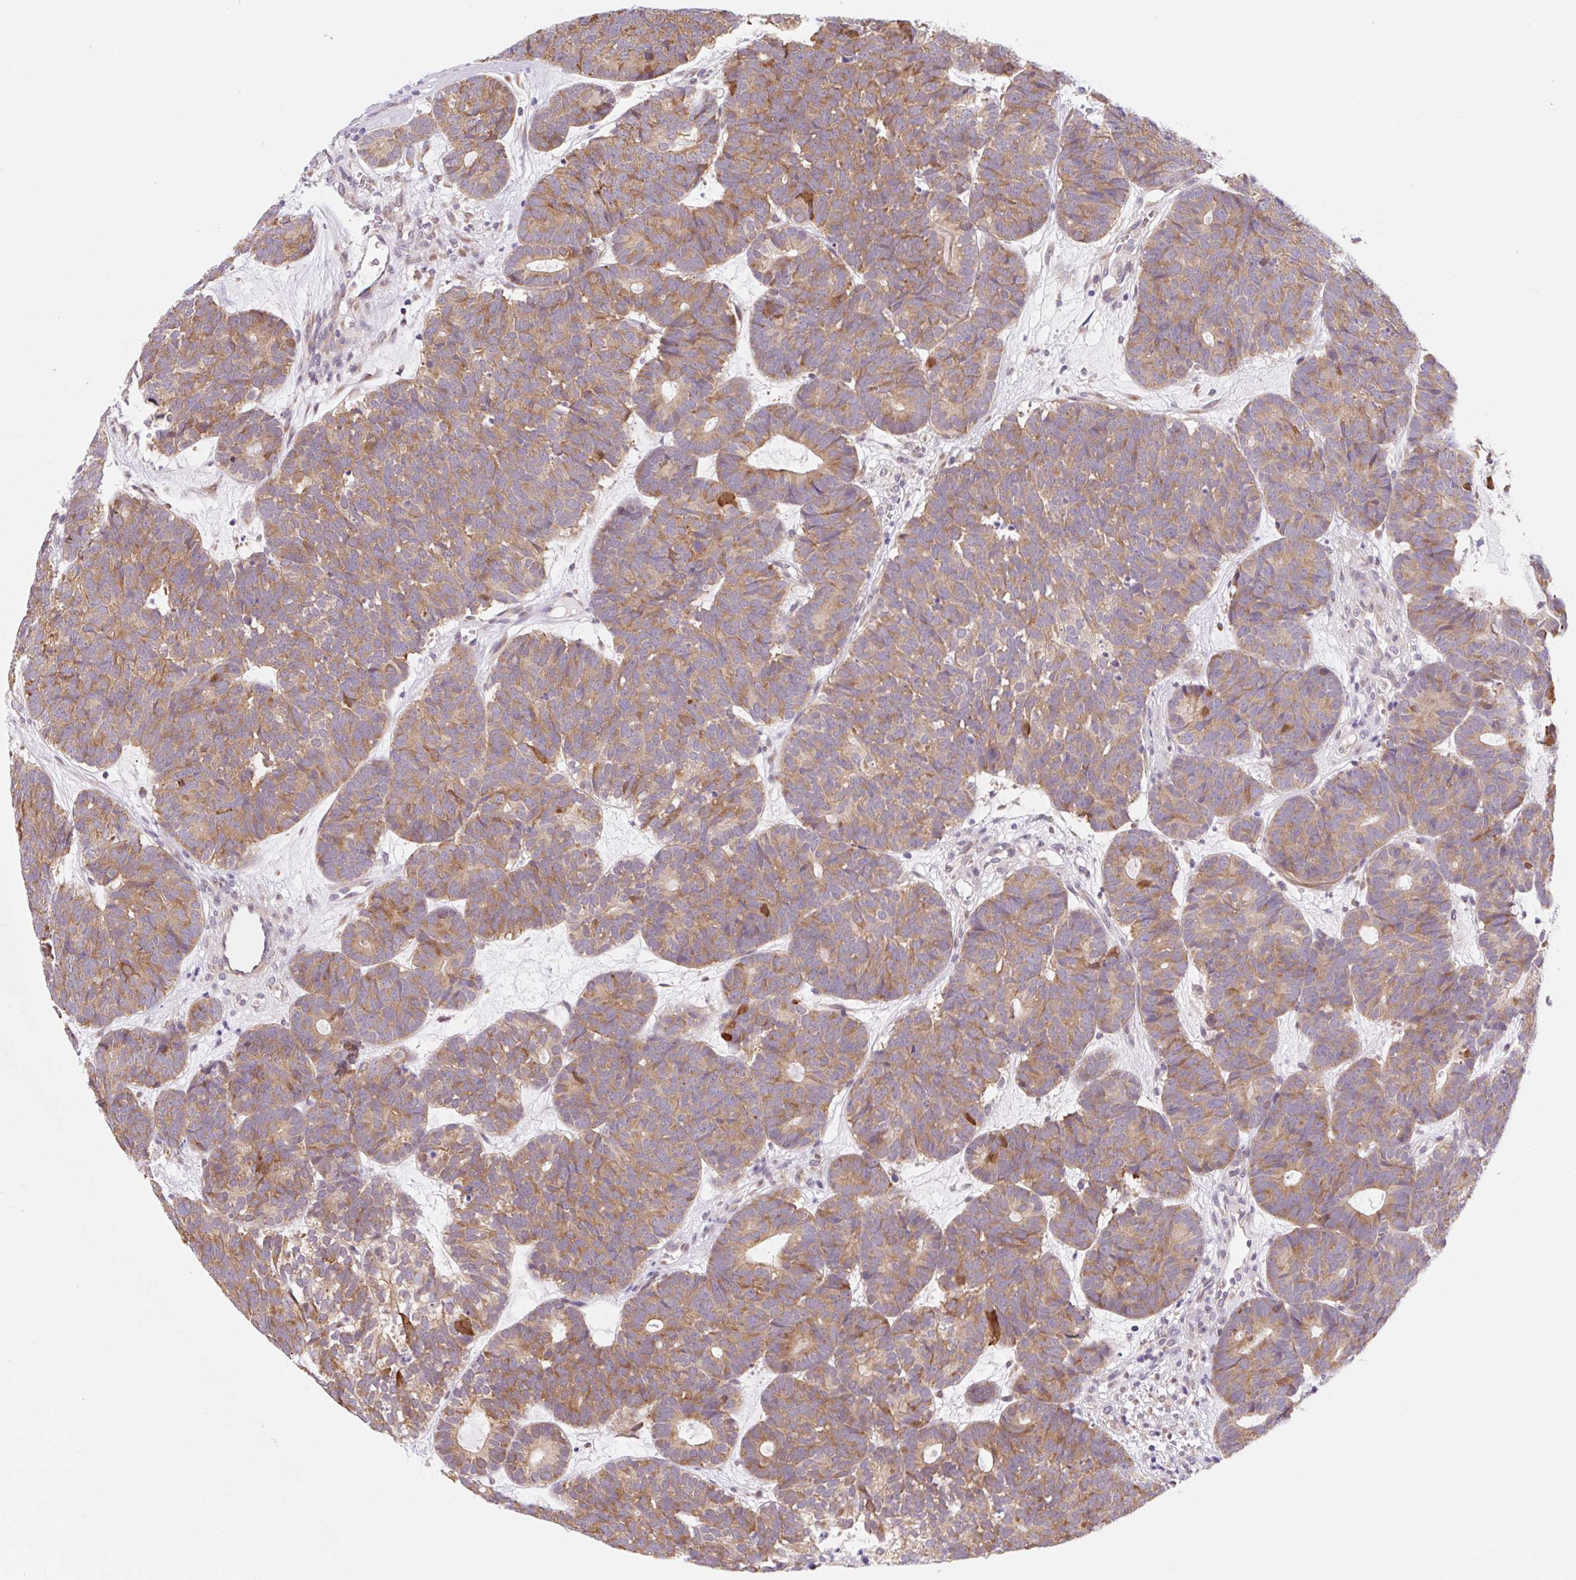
{"staining": {"intensity": "moderate", "quantity": ">75%", "location": "cytoplasmic/membranous"}, "tissue": "head and neck cancer", "cell_type": "Tumor cells", "image_type": "cancer", "snomed": [{"axis": "morphology", "description": "Adenocarcinoma, NOS"}, {"axis": "topography", "description": "Head-Neck"}], "caption": "Protein positivity by immunohistochemistry (IHC) displays moderate cytoplasmic/membranous positivity in about >75% of tumor cells in head and neck adenocarcinoma.", "gene": "TBPL2", "patient": {"sex": "female", "age": 81}}